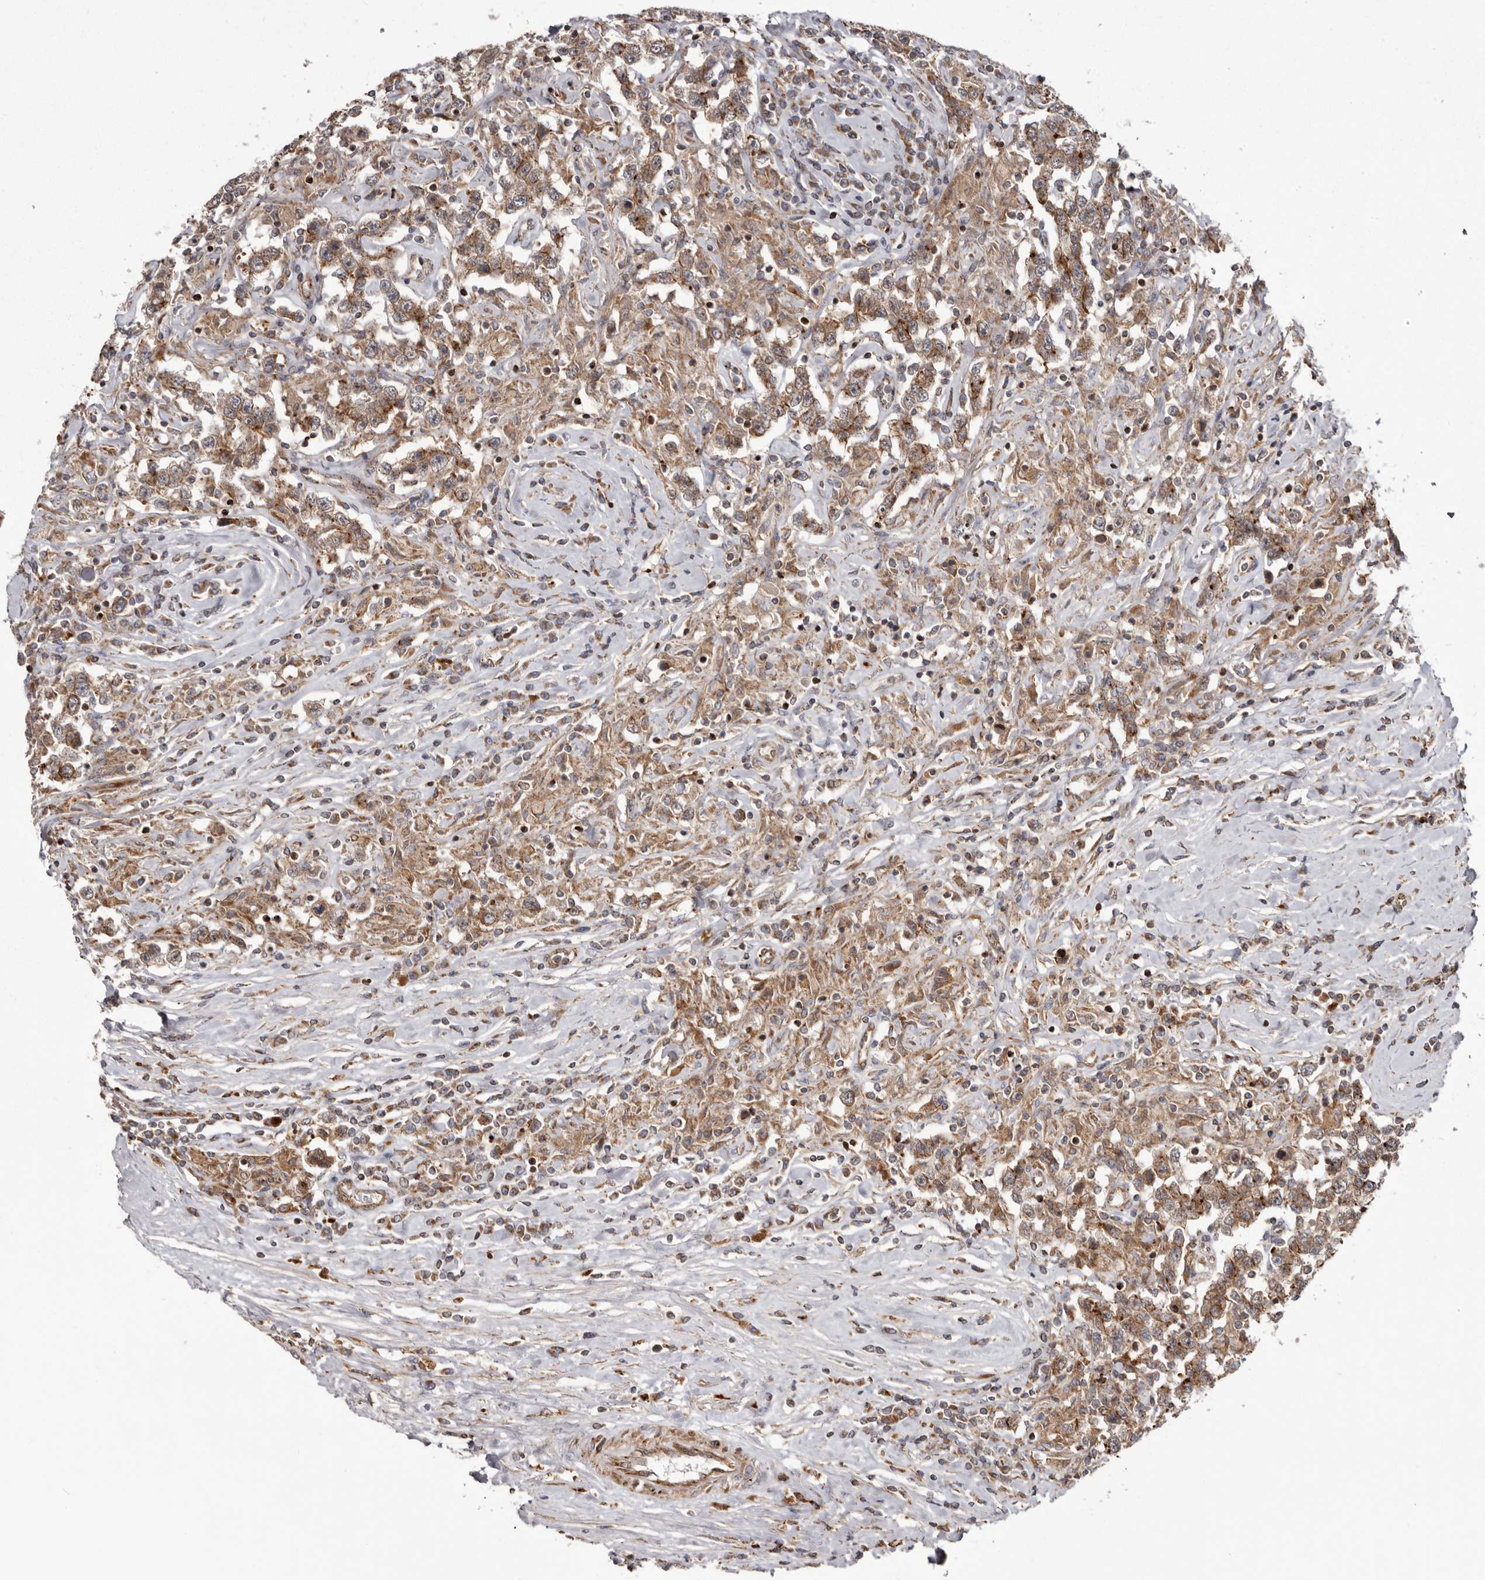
{"staining": {"intensity": "moderate", "quantity": ">75%", "location": "cytoplasmic/membranous"}, "tissue": "testis cancer", "cell_type": "Tumor cells", "image_type": "cancer", "snomed": [{"axis": "morphology", "description": "Seminoma, NOS"}, {"axis": "topography", "description": "Testis"}], "caption": "This photomicrograph displays testis cancer (seminoma) stained with immunohistochemistry to label a protein in brown. The cytoplasmic/membranous of tumor cells show moderate positivity for the protein. Nuclei are counter-stained blue.", "gene": "NUP43", "patient": {"sex": "male", "age": 41}}